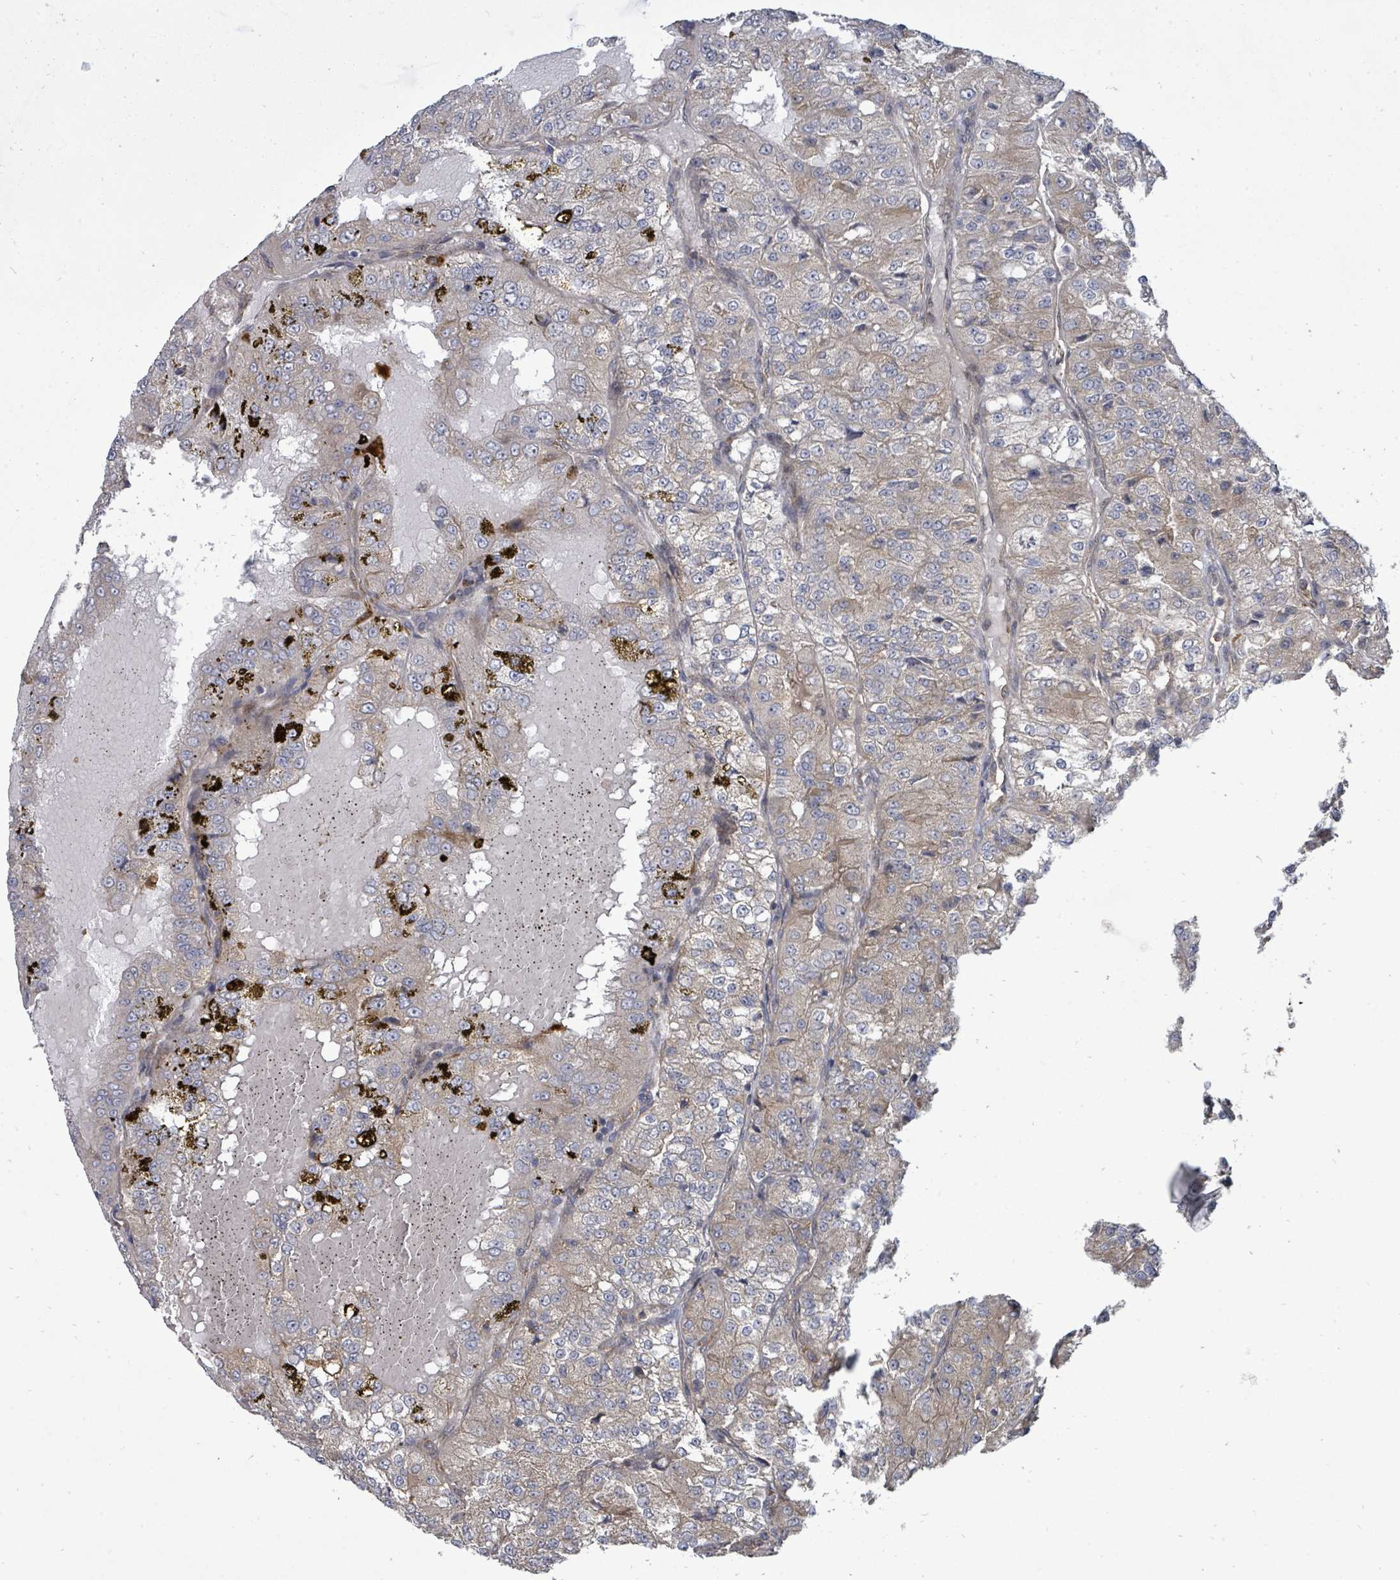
{"staining": {"intensity": "weak", "quantity": "25%-75%", "location": "cytoplasmic/membranous"}, "tissue": "renal cancer", "cell_type": "Tumor cells", "image_type": "cancer", "snomed": [{"axis": "morphology", "description": "Adenocarcinoma, NOS"}, {"axis": "topography", "description": "Kidney"}], "caption": "Immunohistochemistry staining of renal cancer, which exhibits low levels of weak cytoplasmic/membranous positivity in approximately 25%-75% of tumor cells indicating weak cytoplasmic/membranous protein expression. The staining was performed using DAB (brown) for protein detection and nuclei were counterstained in hematoxylin (blue).", "gene": "EIF3C", "patient": {"sex": "female", "age": 63}}